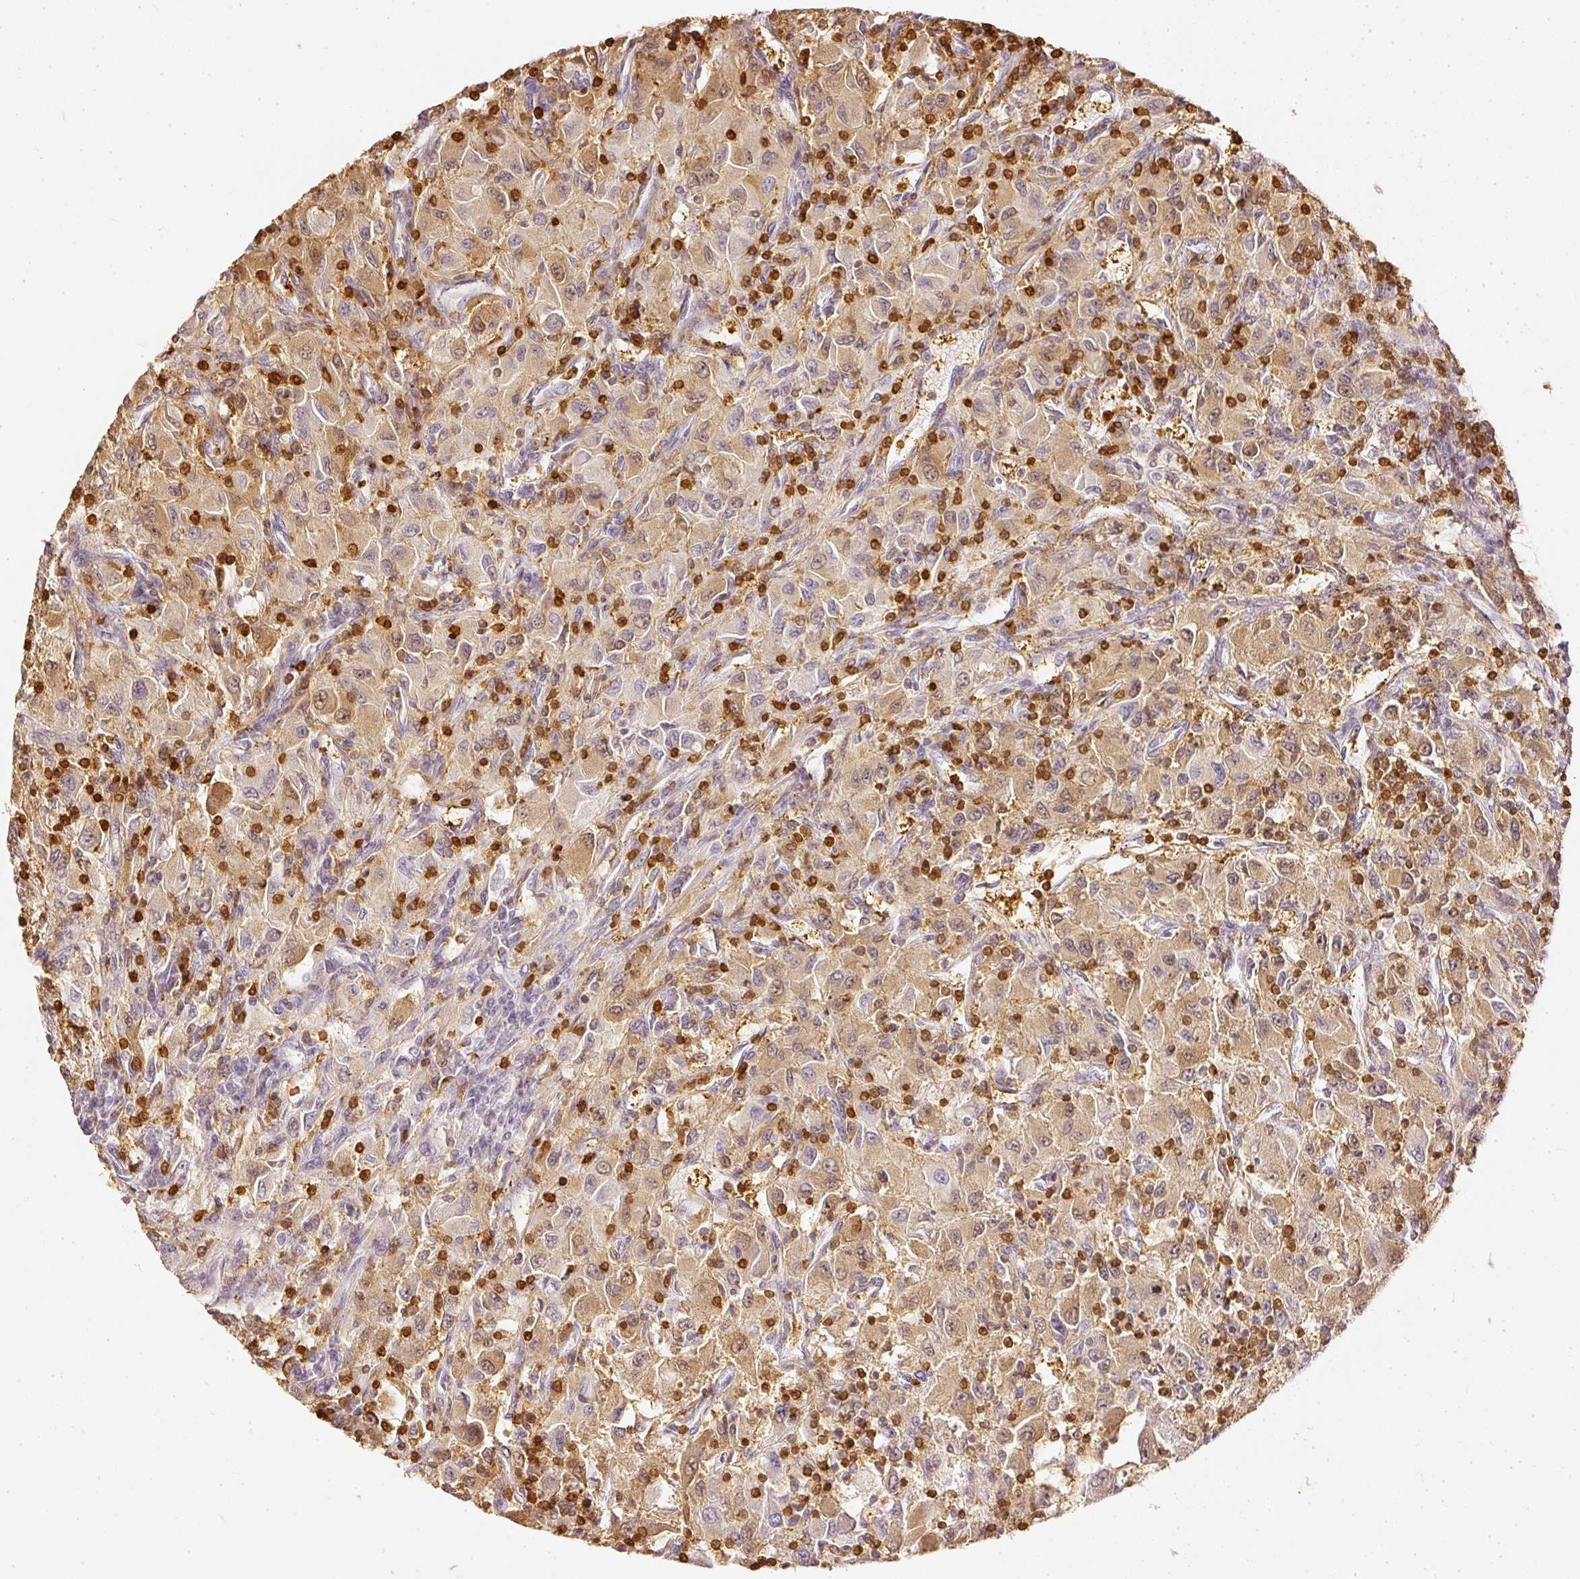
{"staining": {"intensity": "moderate", "quantity": ">75%", "location": "cytoplasmic/membranous,nuclear"}, "tissue": "renal cancer", "cell_type": "Tumor cells", "image_type": "cancer", "snomed": [{"axis": "morphology", "description": "Adenocarcinoma, NOS"}, {"axis": "topography", "description": "Kidney"}], "caption": "The immunohistochemical stain shows moderate cytoplasmic/membranous and nuclear positivity in tumor cells of renal cancer tissue. The staining was performed using DAB to visualize the protein expression in brown, while the nuclei were stained in blue with hematoxylin (Magnification: 20x).", "gene": "PFN1", "patient": {"sex": "female", "age": 67}}